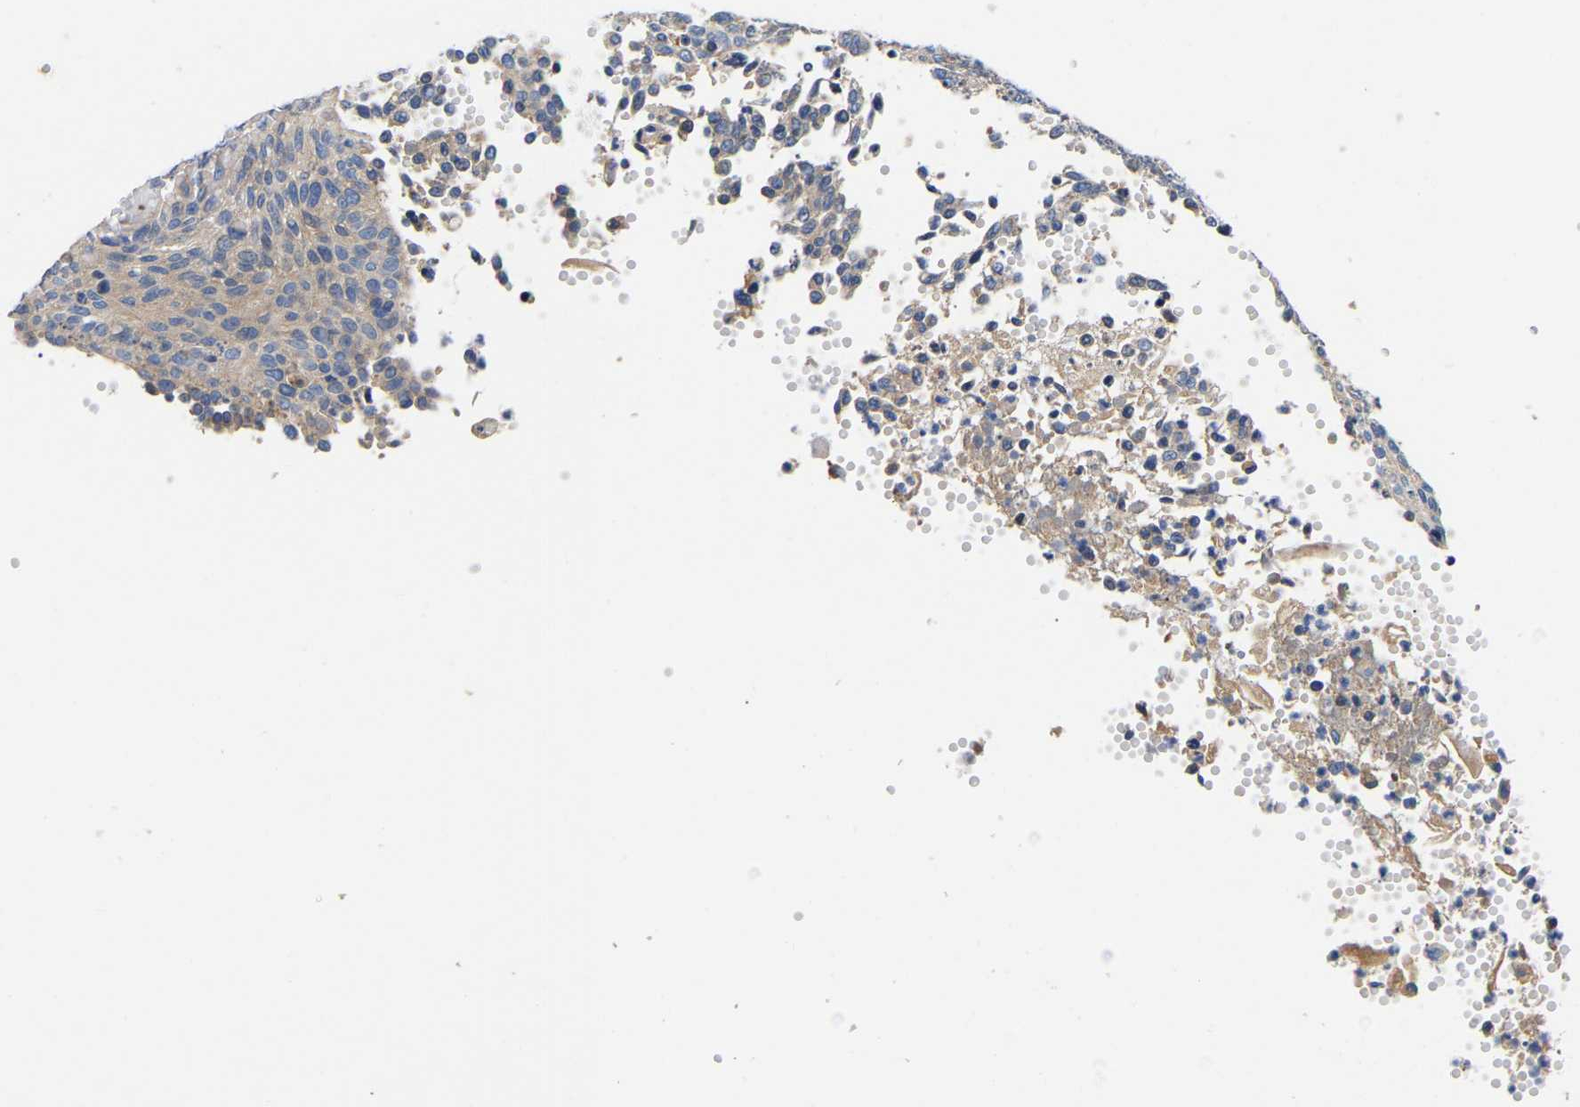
{"staining": {"intensity": "weak", "quantity": "<25%", "location": "cytoplasmic/membranous"}, "tissue": "cervical cancer", "cell_type": "Tumor cells", "image_type": "cancer", "snomed": [{"axis": "morphology", "description": "Squamous cell carcinoma, NOS"}, {"axis": "topography", "description": "Cervix"}], "caption": "Immunohistochemistry (IHC) of cervical cancer reveals no staining in tumor cells.", "gene": "AIMP2", "patient": {"sex": "female", "age": 70}}